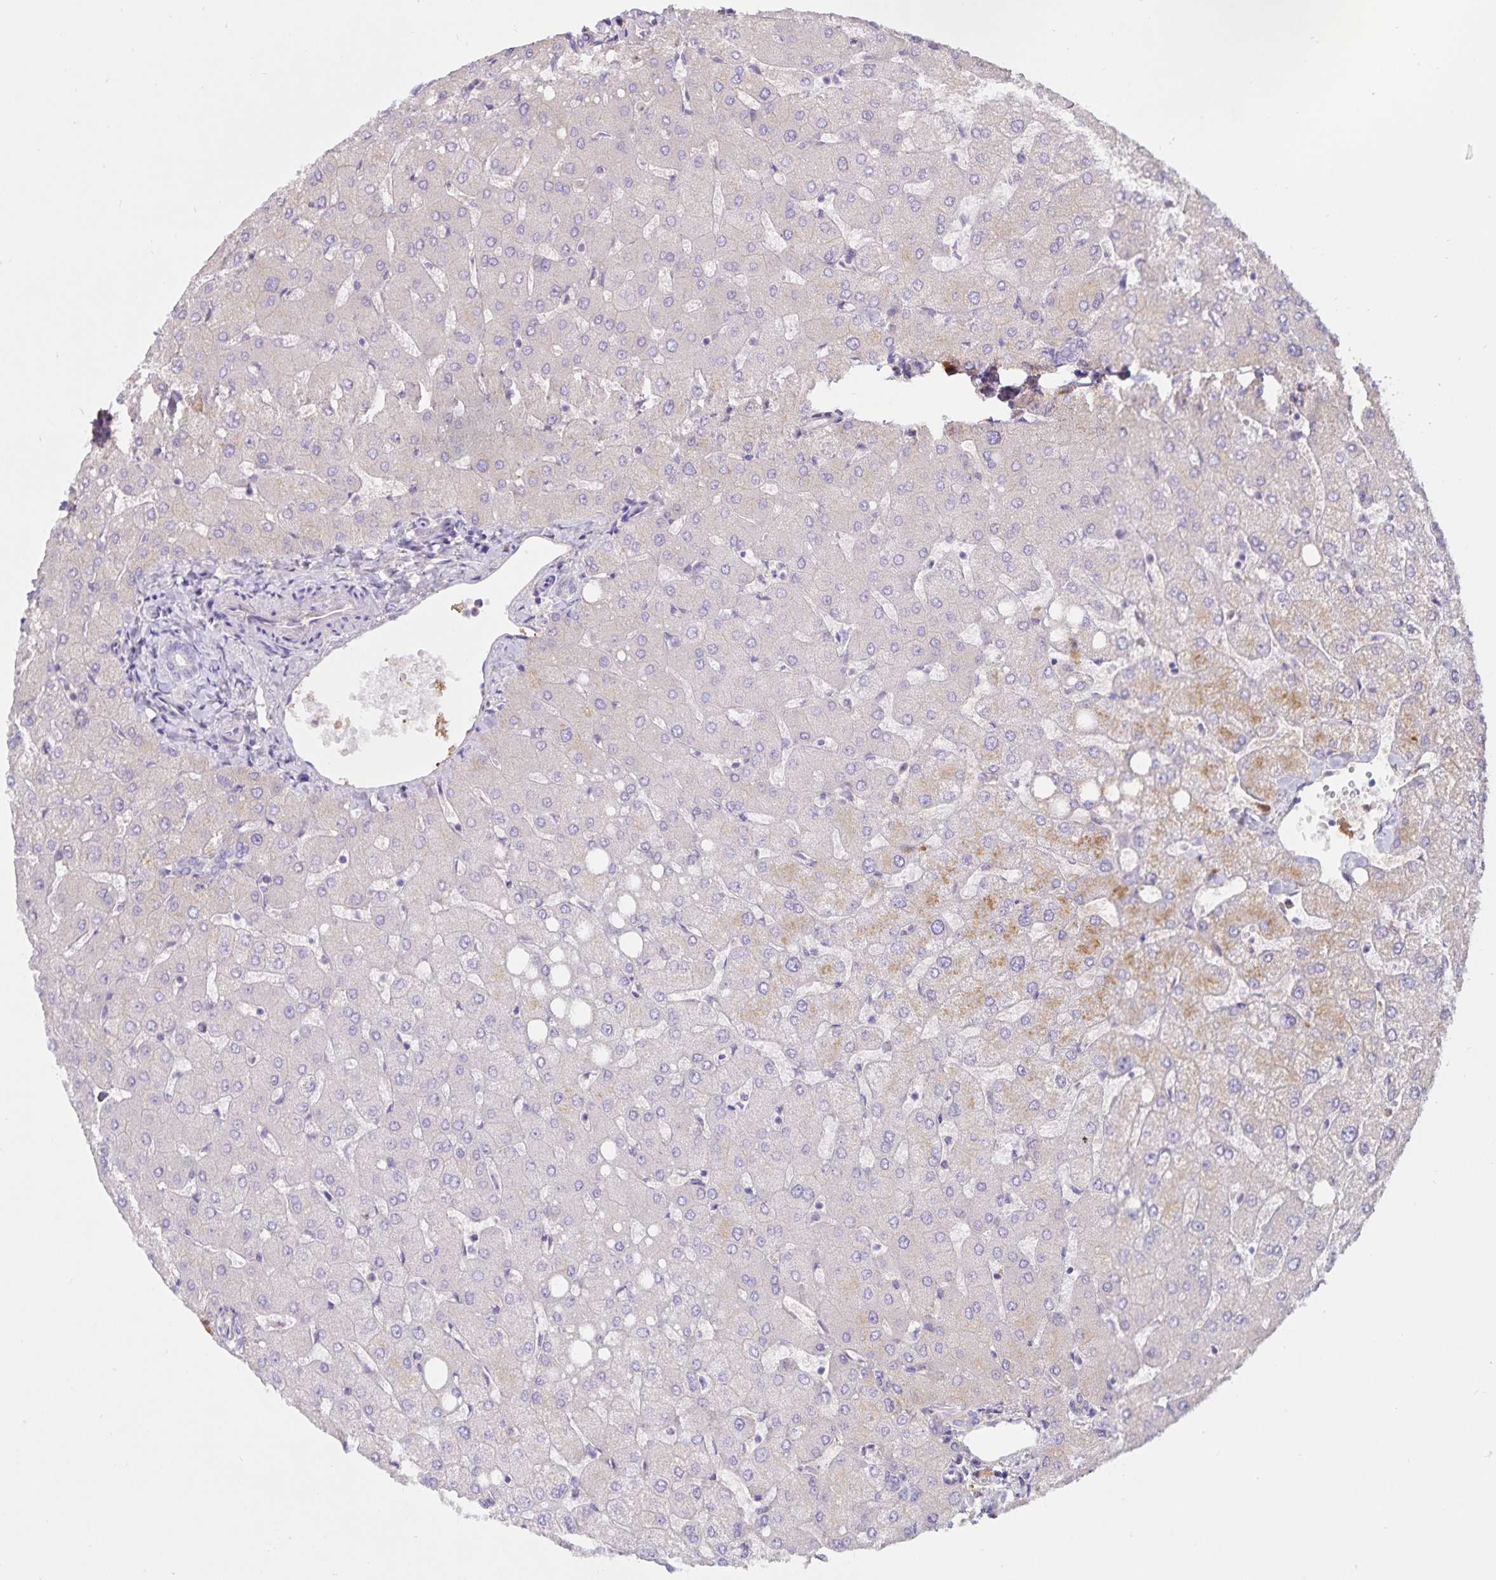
{"staining": {"intensity": "negative", "quantity": "none", "location": "none"}, "tissue": "liver", "cell_type": "Cholangiocytes", "image_type": "normal", "snomed": [{"axis": "morphology", "description": "Normal tissue, NOS"}, {"axis": "topography", "description": "Liver"}], "caption": "Immunohistochemistry of benign liver reveals no positivity in cholangiocytes. (DAB (3,3'-diaminobenzidine) IHC with hematoxylin counter stain).", "gene": "FGG", "patient": {"sex": "female", "age": 54}}